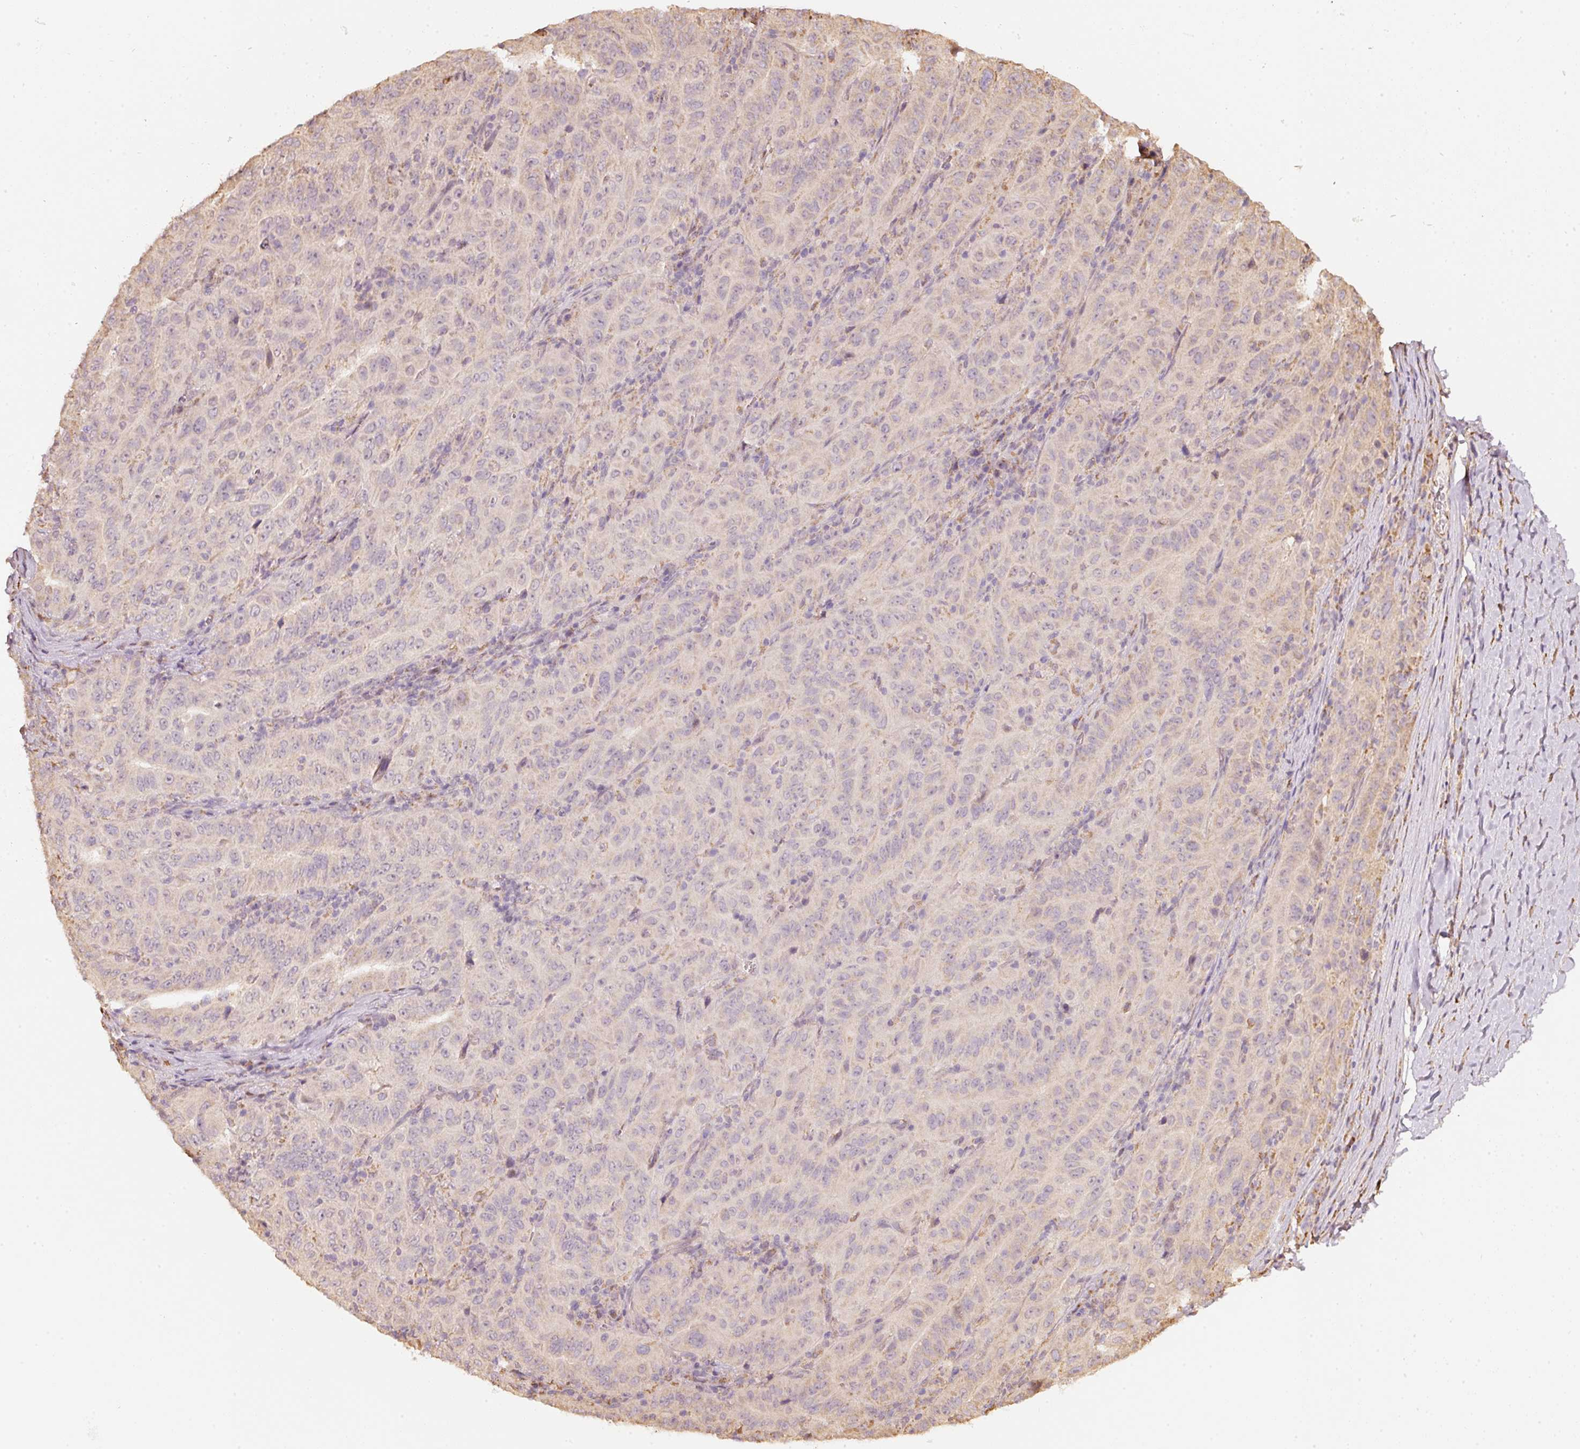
{"staining": {"intensity": "weak", "quantity": "<25%", "location": "cytoplasmic/membranous"}, "tissue": "pancreatic cancer", "cell_type": "Tumor cells", "image_type": "cancer", "snomed": [{"axis": "morphology", "description": "Adenocarcinoma, NOS"}, {"axis": "topography", "description": "Pancreas"}], "caption": "The photomicrograph demonstrates no staining of tumor cells in adenocarcinoma (pancreatic).", "gene": "RAB35", "patient": {"sex": "male", "age": 63}}